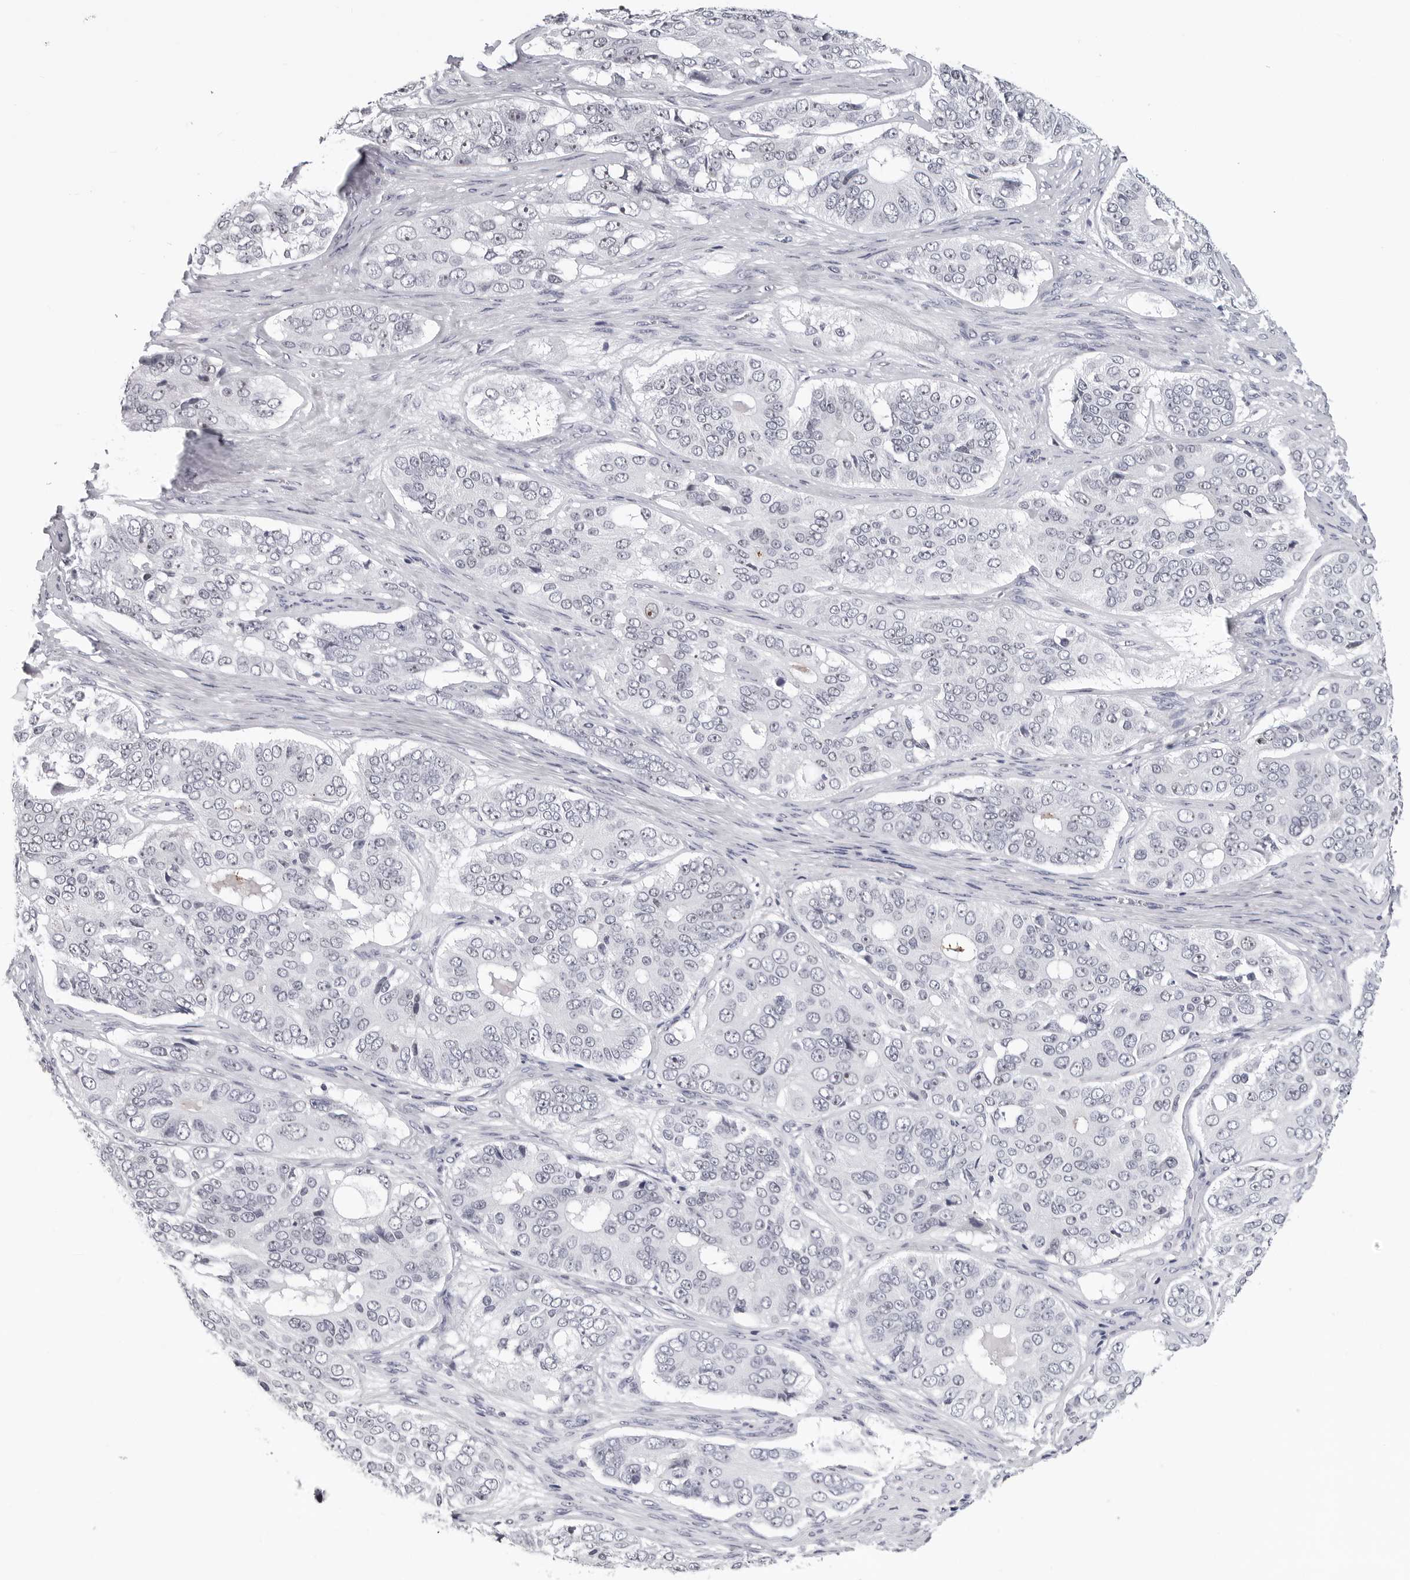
{"staining": {"intensity": "negative", "quantity": "none", "location": "none"}, "tissue": "ovarian cancer", "cell_type": "Tumor cells", "image_type": "cancer", "snomed": [{"axis": "morphology", "description": "Carcinoma, endometroid"}, {"axis": "topography", "description": "Ovary"}], "caption": "The immunohistochemistry micrograph has no significant staining in tumor cells of ovarian endometroid carcinoma tissue. The staining was performed using DAB (3,3'-diaminobenzidine) to visualize the protein expression in brown, while the nuclei were stained in blue with hematoxylin (Magnification: 20x).", "gene": "GNL2", "patient": {"sex": "female", "age": 51}}